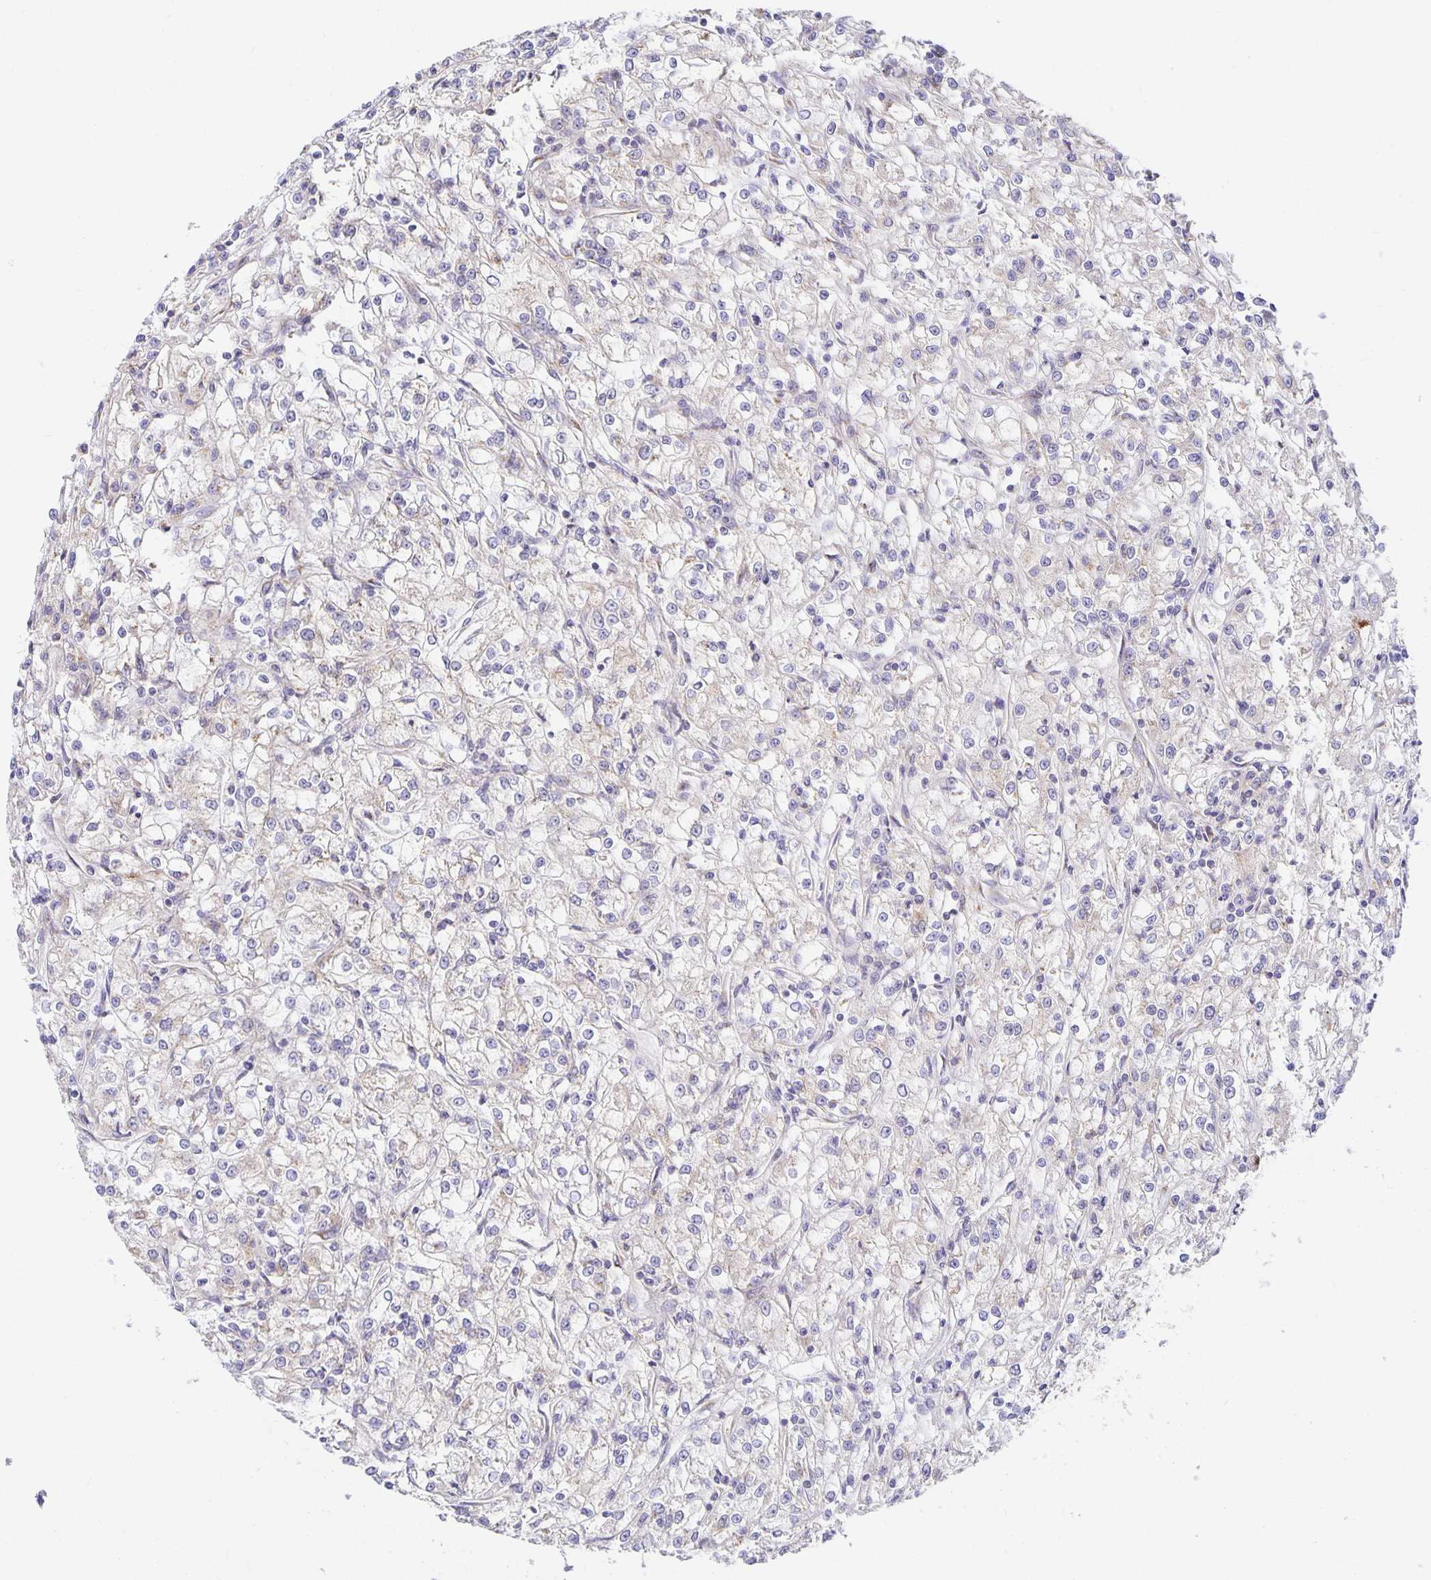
{"staining": {"intensity": "negative", "quantity": "none", "location": "none"}, "tissue": "renal cancer", "cell_type": "Tumor cells", "image_type": "cancer", "snomed": [{"axis": "morphology", "description": "Adenocarcinoma, NOS"}, {"axis": "topography", "description": "Kidney"}], "caption": "Immunohistochemical staining of adenocarcinoma (renal) exhibits no significant positivity in tumor cells.", "gene": "USO1", "patient": {"sex": "female", "age": 59}}